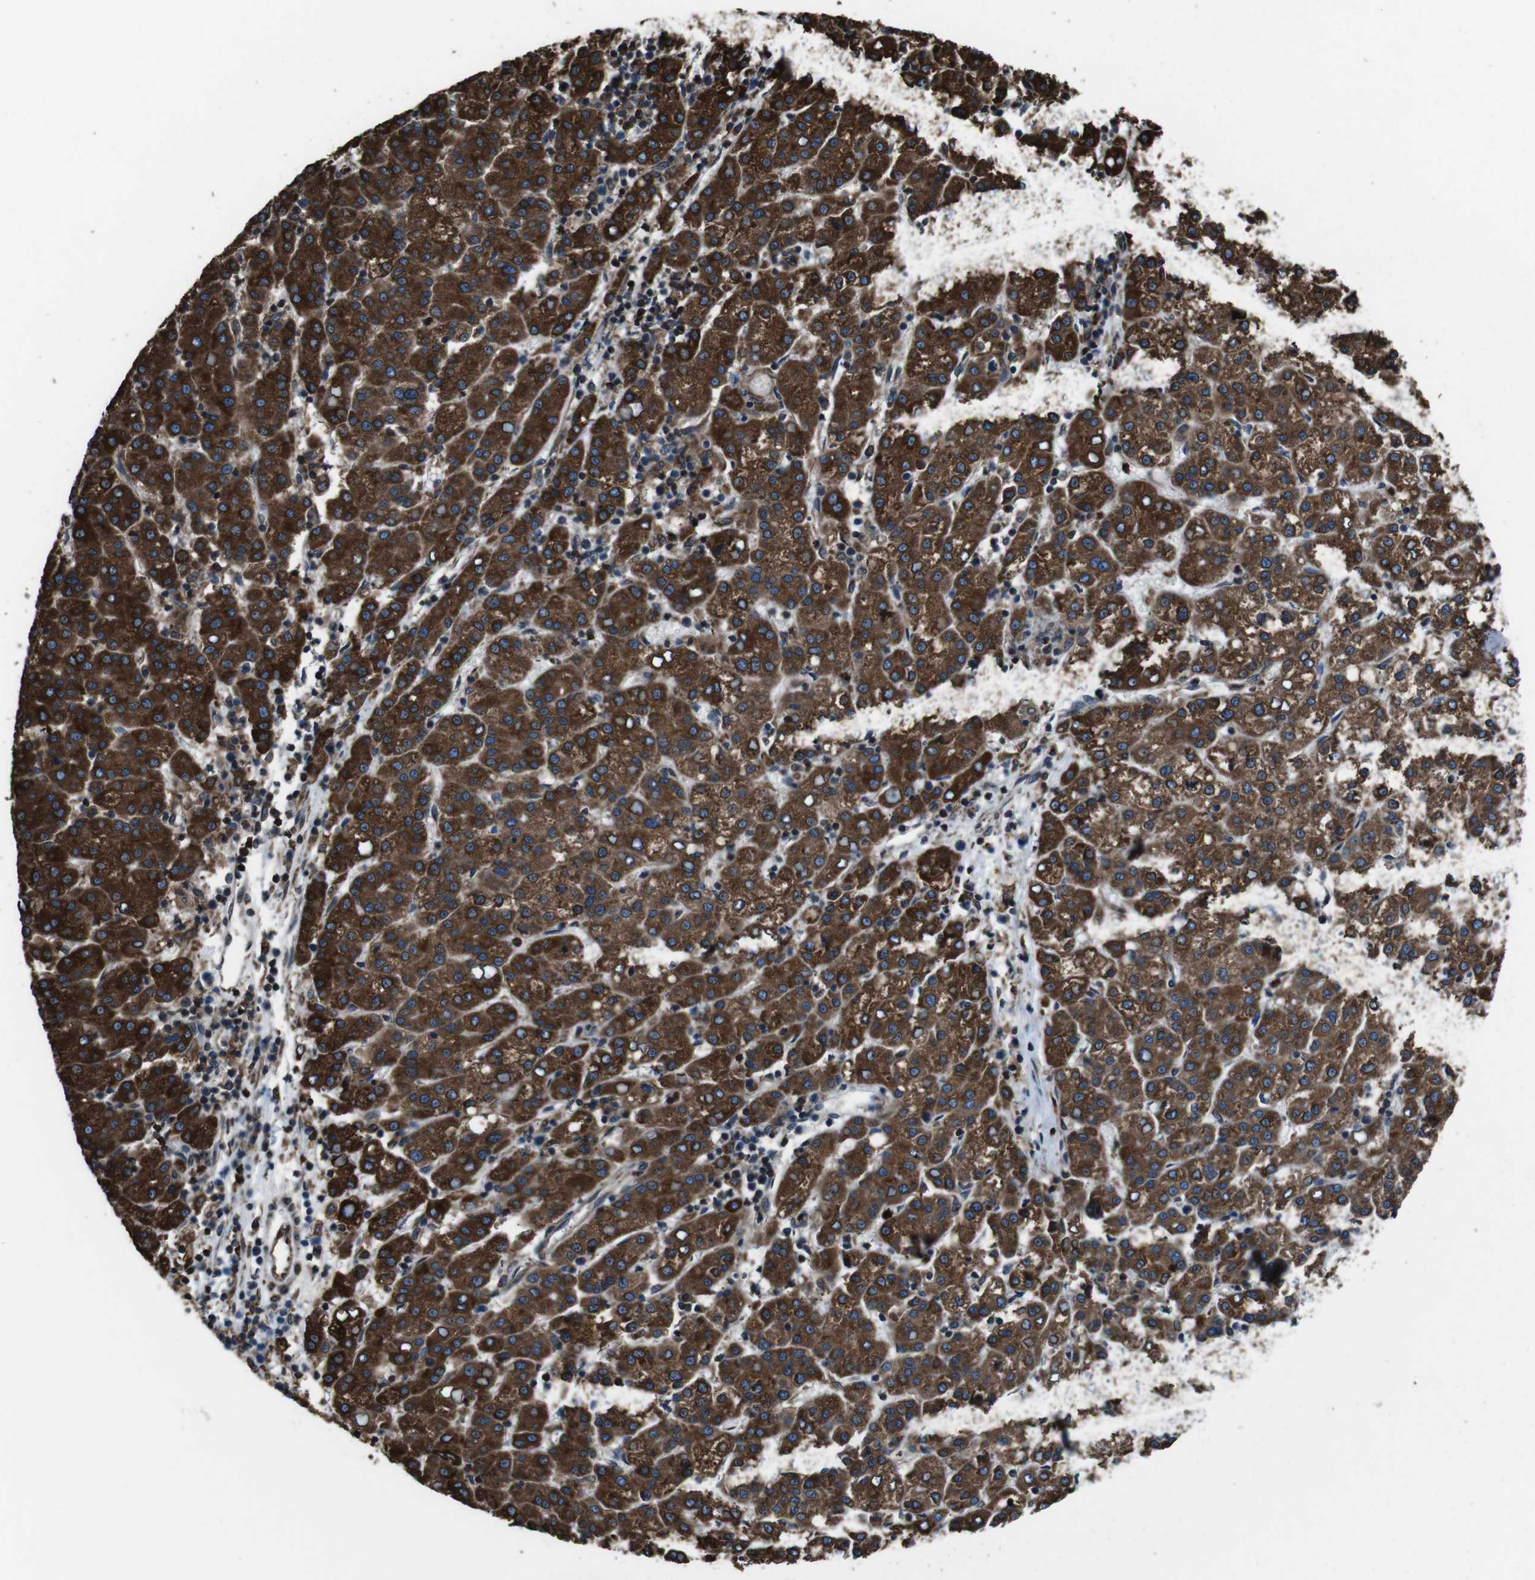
{"staining": {"intensity": "strong", "quantity": ">75%", "location": "cytoplasmic/membranous"}, "tissue": "liver cancer", "cell_type": "Tumor cells", "image_type": "cancer", "snomed": [{"axis": "morphology", "description": "Carcinoma, Hepatocellular, NOS"}, {"axis": "topography", "description": "Liver"}], "caption": "Immunohistochemical staining of liver hepatocellular carcinoma reveals high levels of strong cytoplasmic/membranous staining in about >75% of tumor cells.", "gene": "APMAP", "patient": {"sex": "female", "age": 58}}